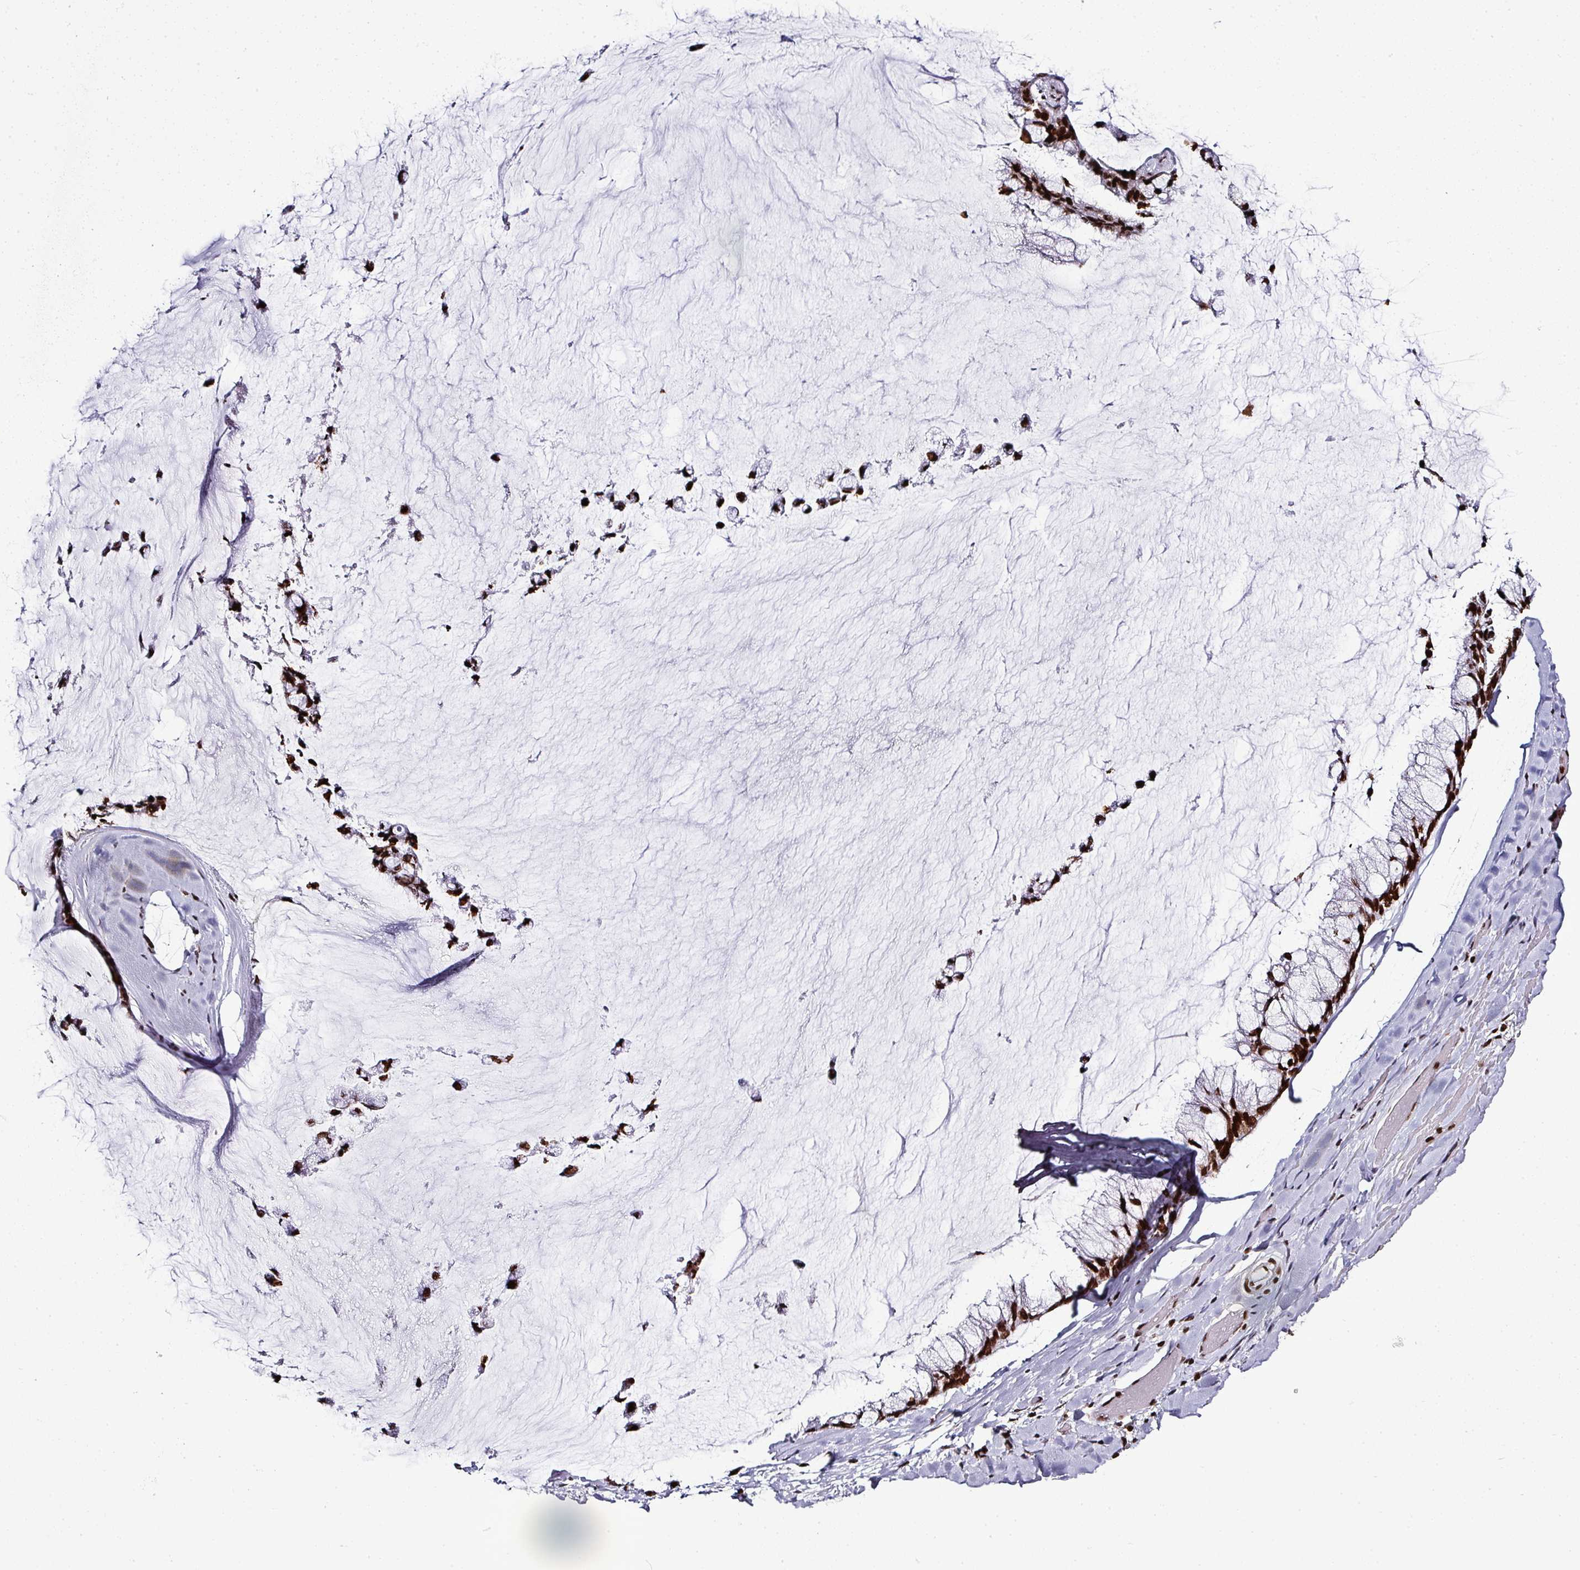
{"staining": {"intensity": "strong", "quantity": ">75%", "location": "nuclear"}, "tissue": "ovarian cancer", "cell_type": "Tumor cells", "image_type": "cancer", "snomed": [{"axis": "morphology", "description": "Cystadenocarcinoma, mucinous, NOS"}, {"axis": "topography", "description": "Ovary"}], "caption": "Ovarian cancer was stained to show a protein in brown. There is high levels of strong nuclear positivity in about >75% of tumor cells. (DAB (3,3'-diaminobenzidine) = brown stain, brightfield microscopy at high magnification).", "gene": "RASL11A", "patient": {"sex": "female", "age": 39}}